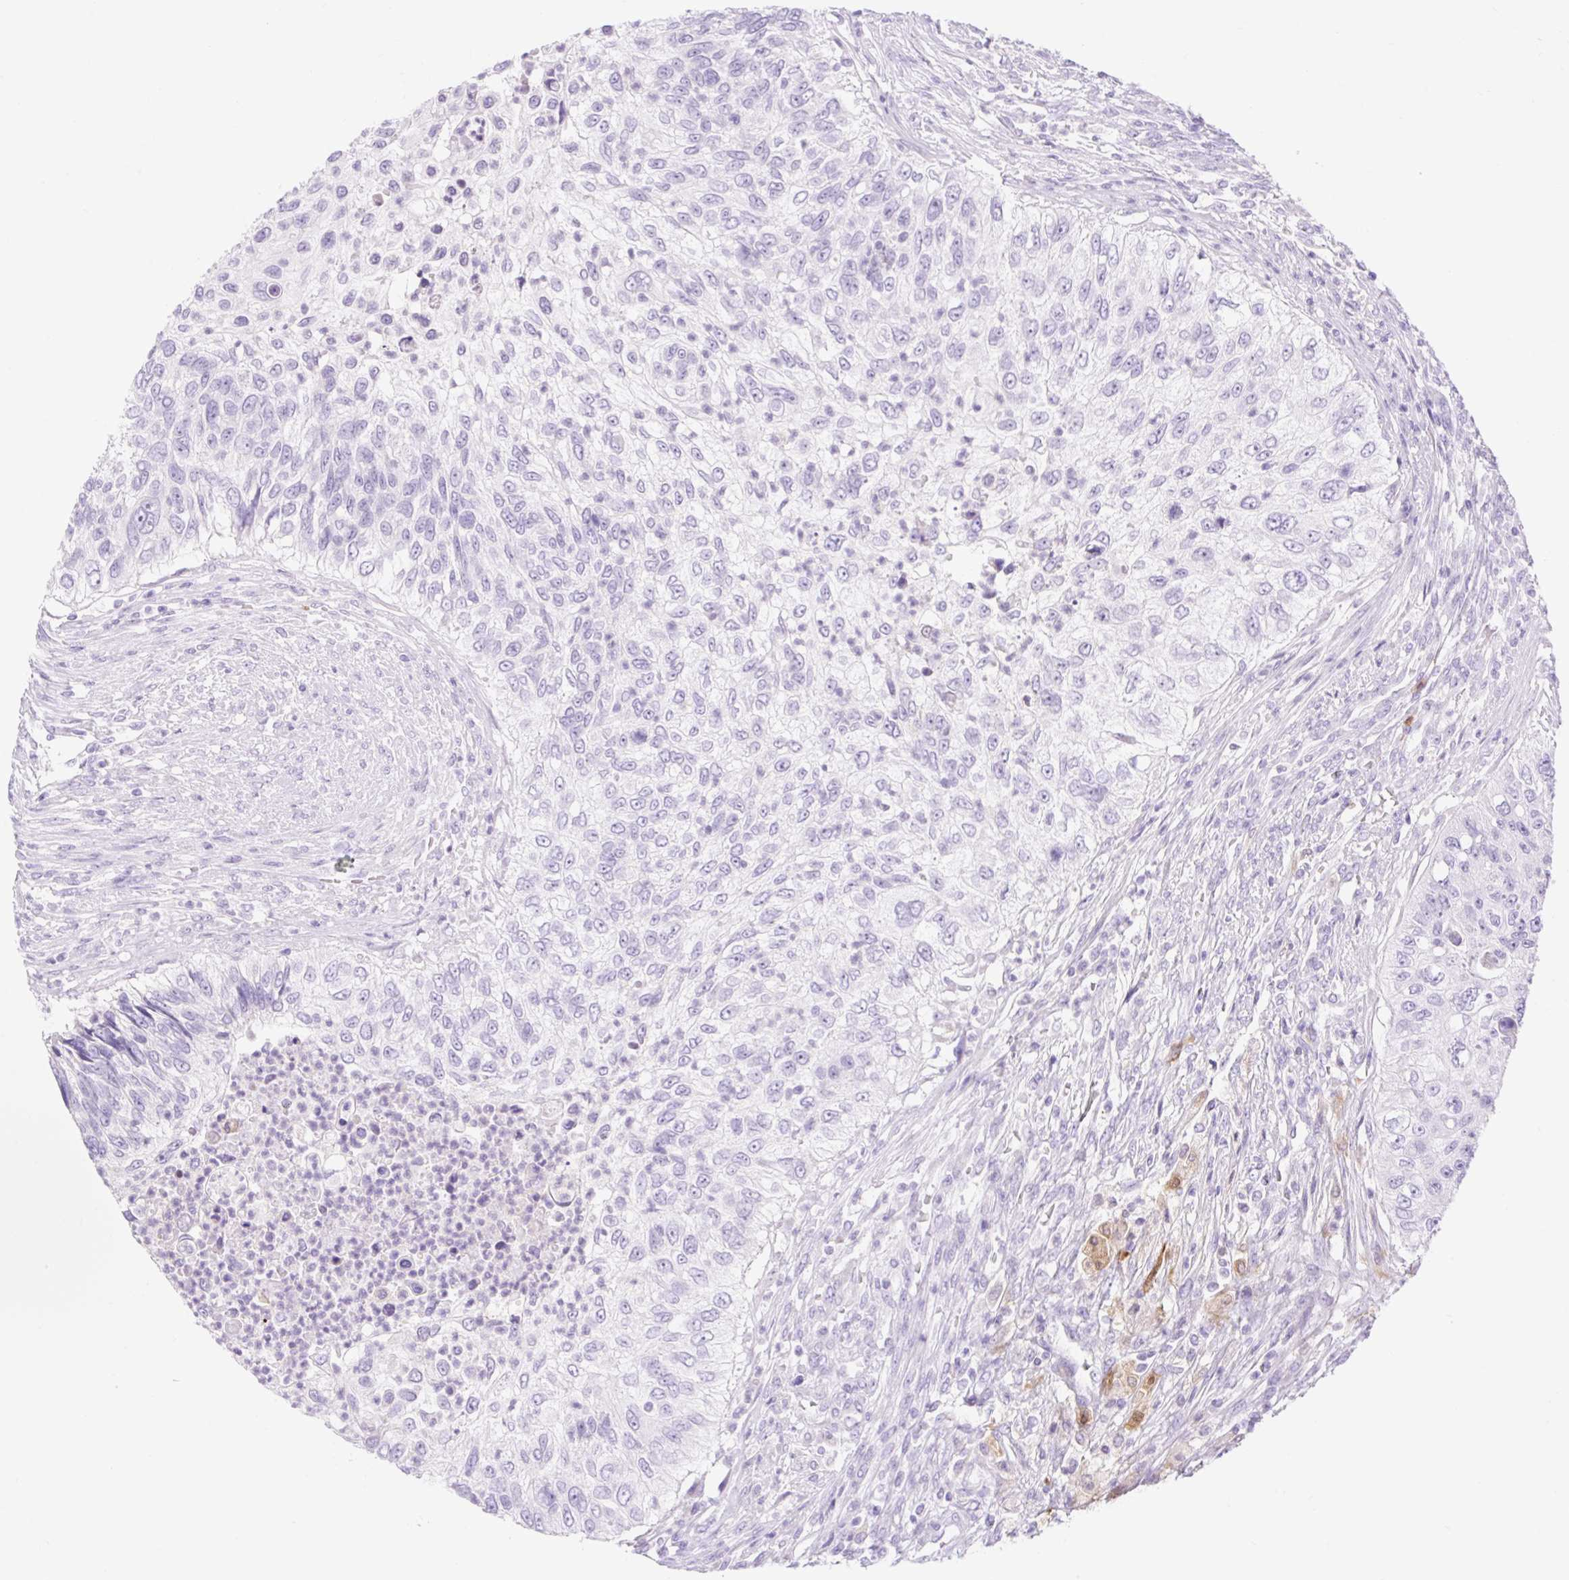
{"staining": {"intensity": "negative", "quantity": "none", "location": "none"}, "tissue": "urothelial cancer", "cell_type": "Tumor cells", "image_type": "cancer", "snomed": [{"axis": "morphology", "description": "Urothelial carcinoma, High grade"}, {"axis": "topography", "description": "Urinary bladder"}], "caption": "DAB immunohistochemical staining of human high-grade urothelial carcinoma displays no significant positivity in tumor cells.", "gene": "SLC25A40", "patient": {"sex": "female", "age": 60}}